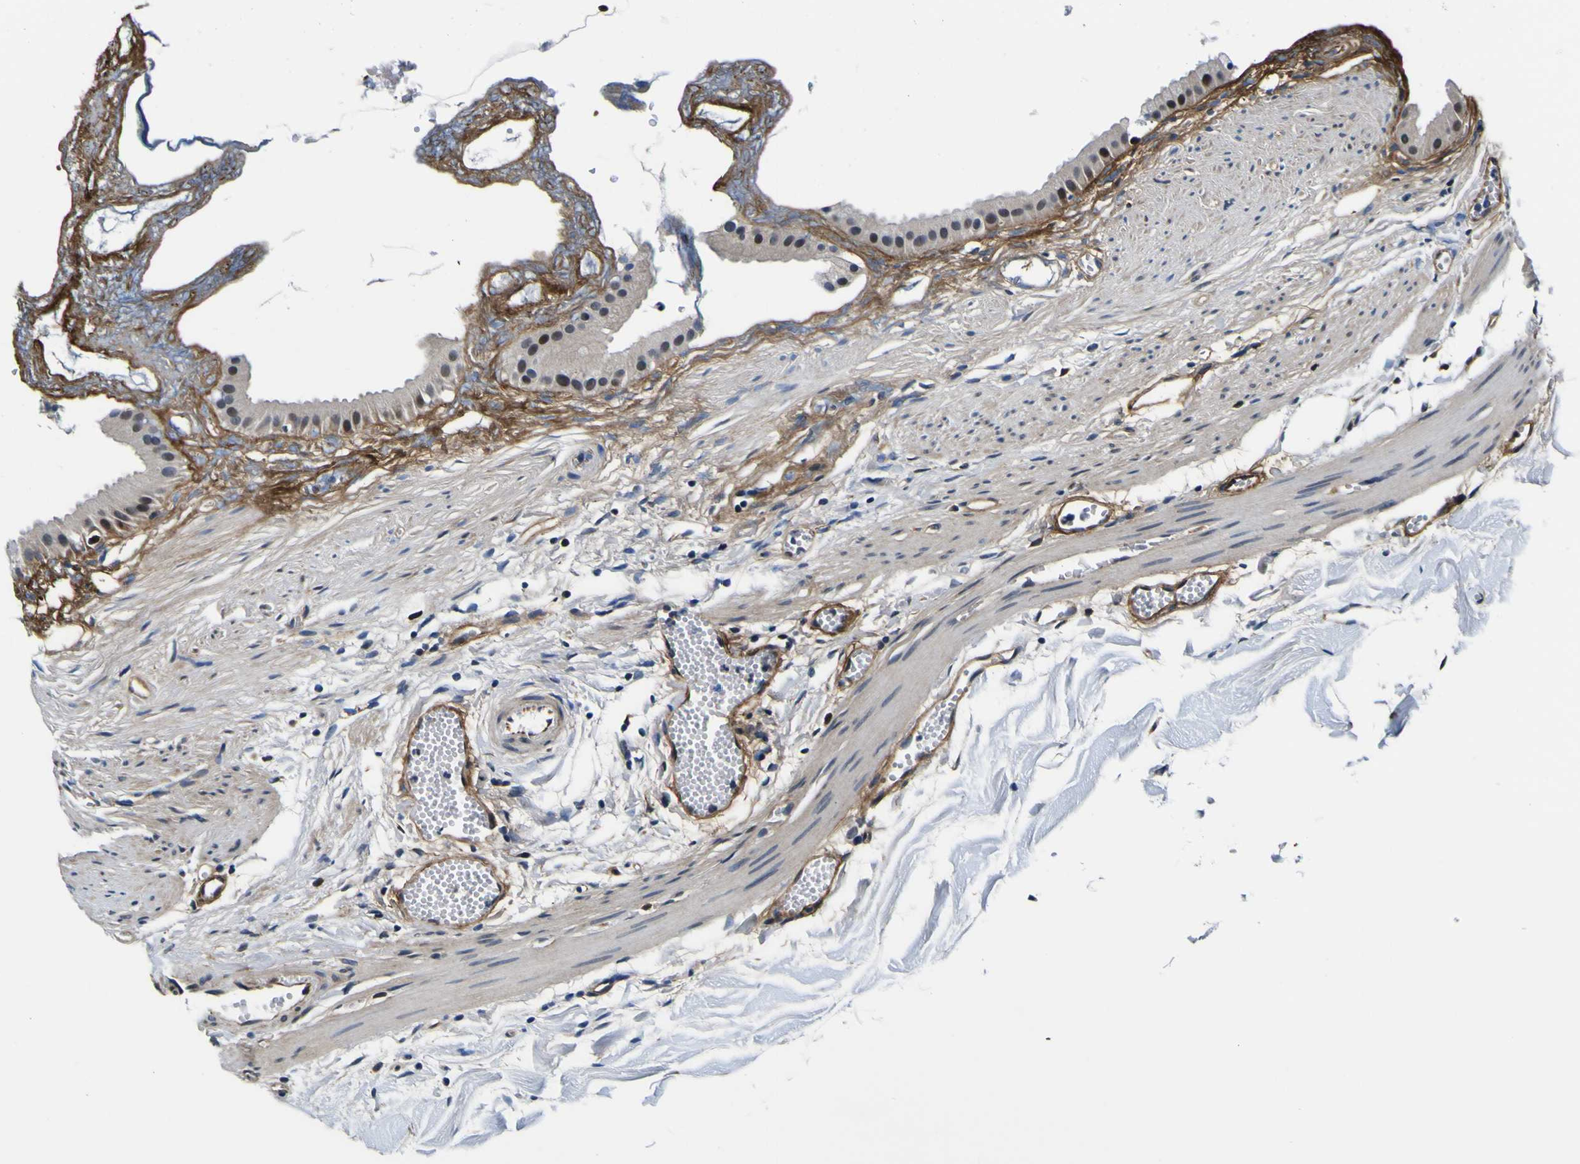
{"staining": {"intensity": "moderate", "quantity": "<25%", "location": "nuclear"}, "tissue": "gallbladder", "cell_type": "Glandular cells", "image_type": "normal", "snomed": [{"axis": "morphology", "description": "Normal tissue, NOS"}, {"axis": "topography", "description": "Gallbladder"}], "caption": "Moderate nuclear protein expression is appreciated in approximately <25% of glandular cells in gallbladder. The staining was performed using DAB, with brown indicating positive protein expression. Nuclei are stained blue with hematoxylin.", "gene": "POSTN", "patient": {"sex": "female", "age": 64}}